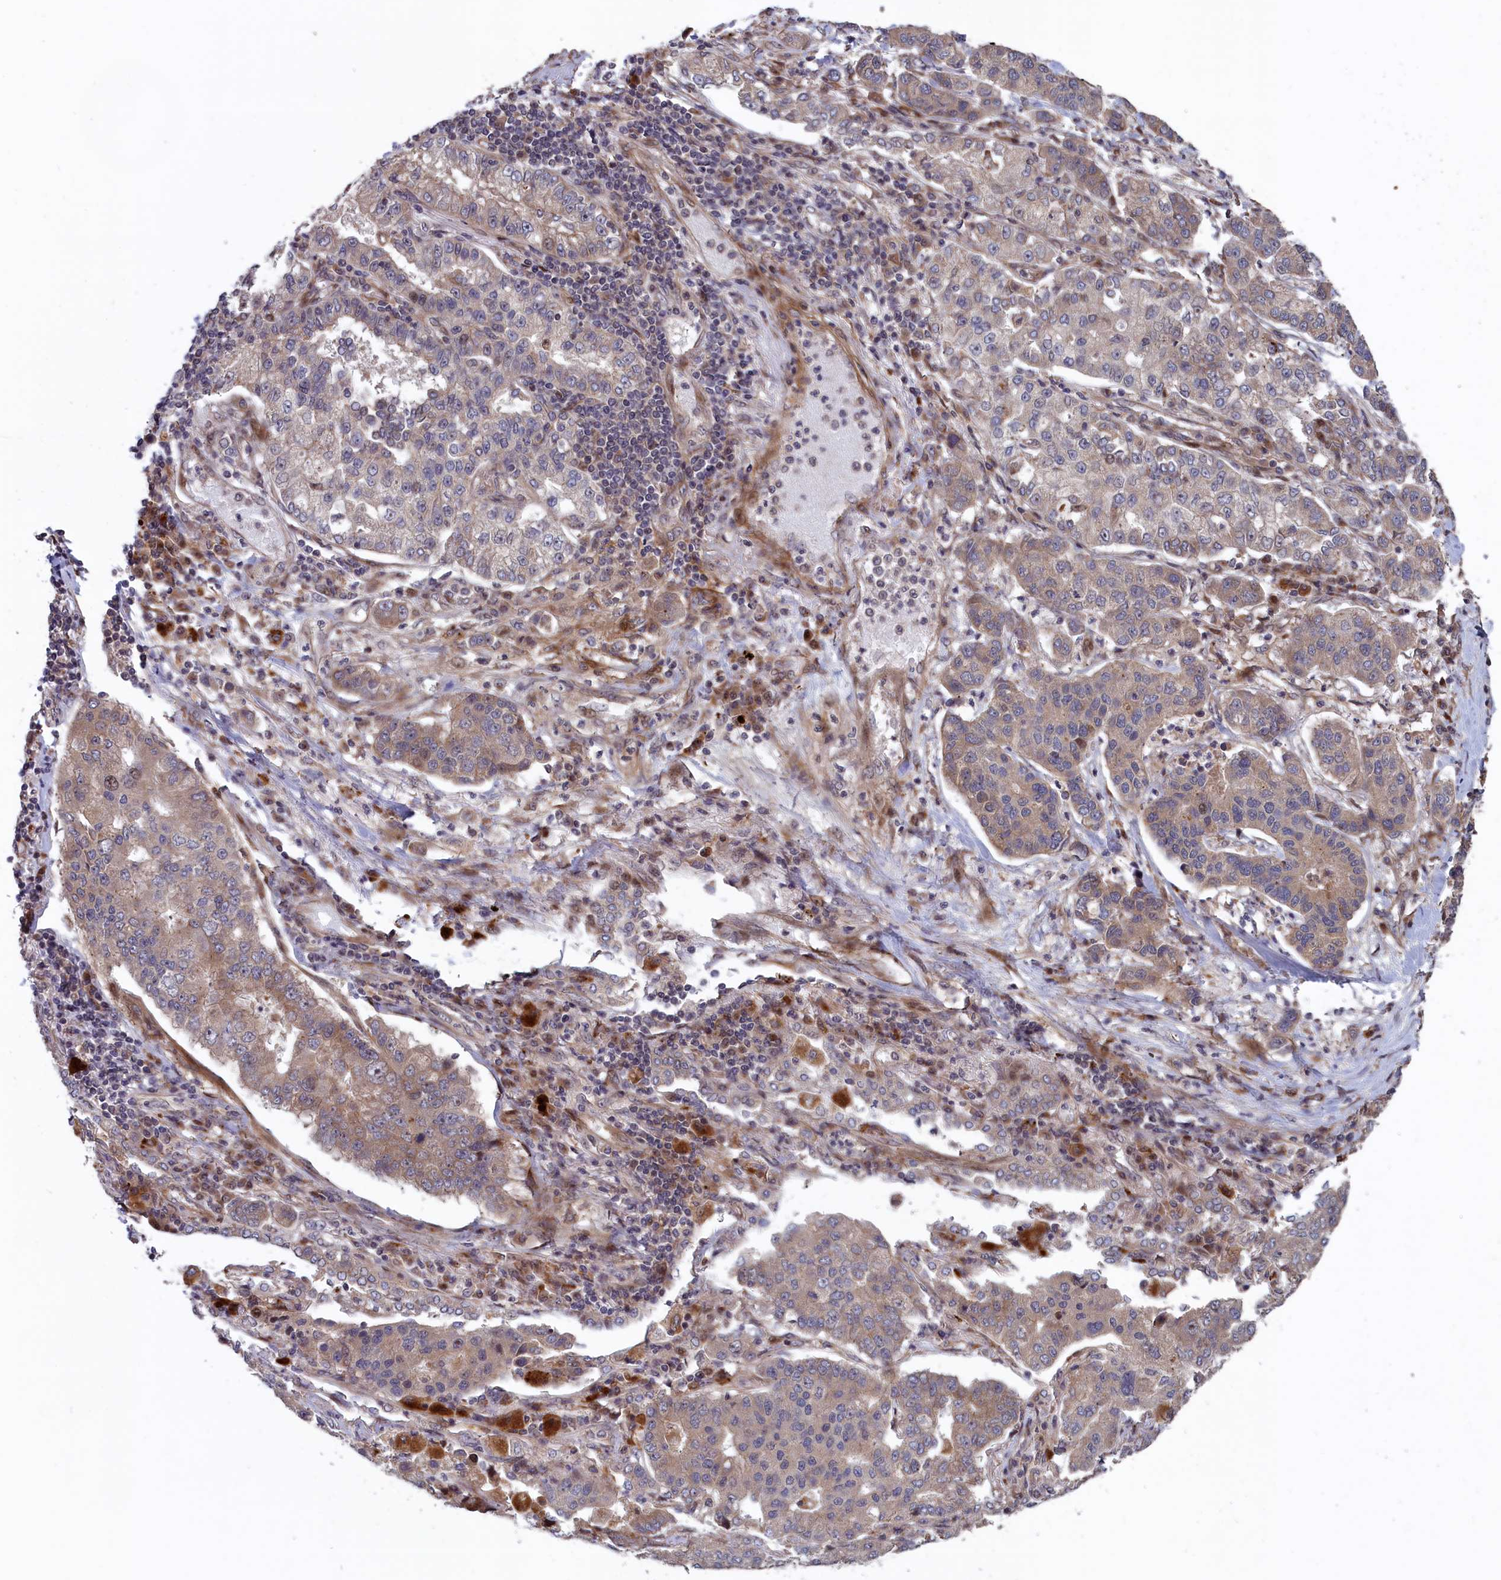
{"staining": {"intensity": "weak", "quantity": "25%-75%", "location": "cytoplasmic/membranous"}, "tissue": "lung cancer", "cell_type": "Tumor cells", "image_type": "cancer", "snomed": [{"axis": "morphology", "description": "Adenocarcinoma, NOS"}, {"axis": "topography", "description": "Lung"}], "caption": "A low amount of weak cytoplasmic/membranous positivity is present in approximately 25%-75% of tumor cells in lung cancer tissue.", "gene": "LSG1", "patient": {"sex": "male", "age": 49}}